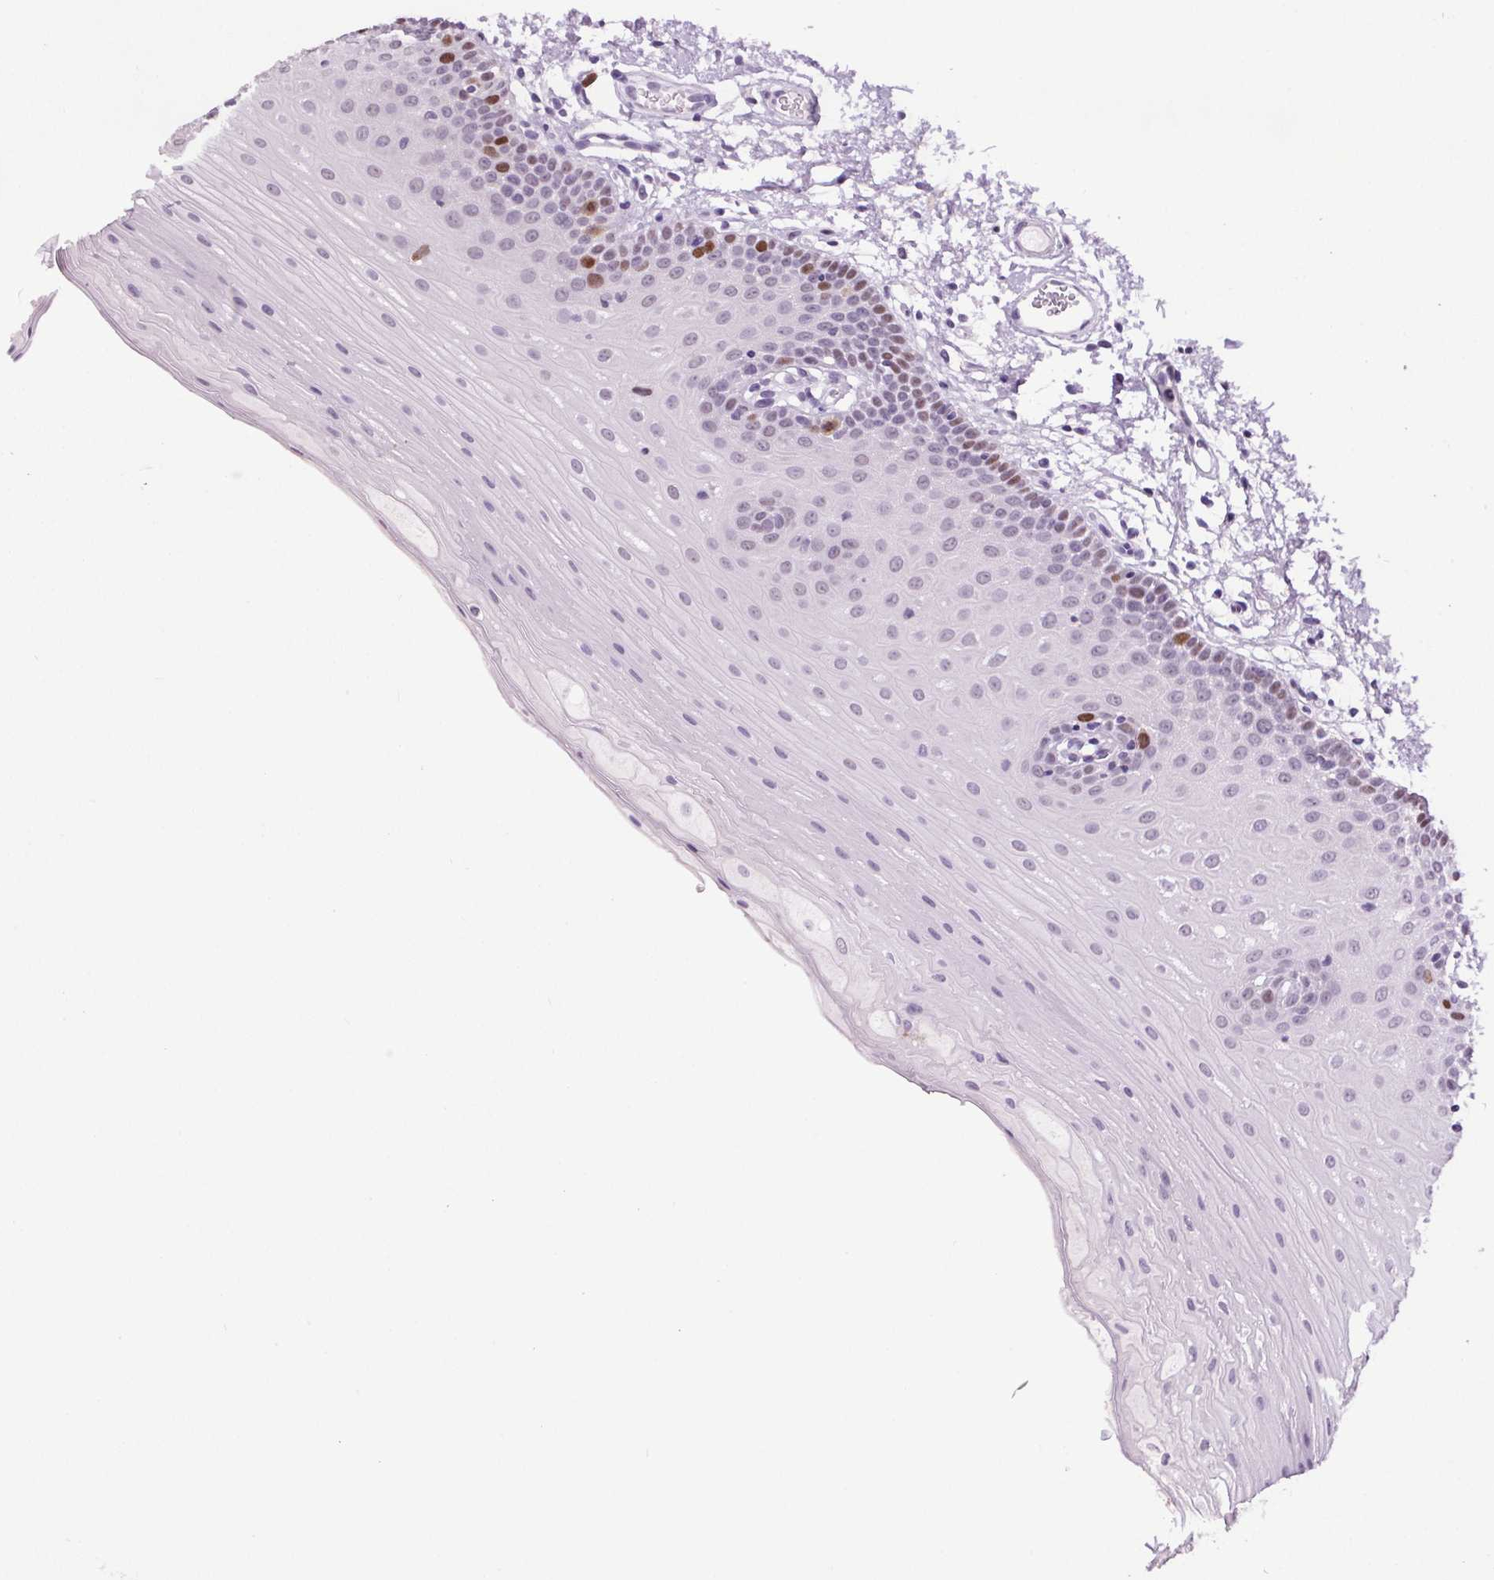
{"staining": {"intensity": "moderate", "quantity": "<25%", "location": "nuclear"}, "tissue": "oral mucosa", "cell_type": "Squamous epithelial cells", "image_type": "normal", "snomed": [{"axis": "morphology", "description": "Normal tissue, NOS"}, {"axis": "morphology", "description": "Adenocarcinoma, NOS"}, {"axis": "topography", "description": "Oral tissue"}, {"axis": "topography", "description": "Head-Neck"}], "caption": "Human oral mucosa stained for a protein (brown) shows moderate nuclear positive expression in about <25% of squamous epithelial cells.", "gene": "CENPF", "patient": {"sex": "female", "age": 57}}